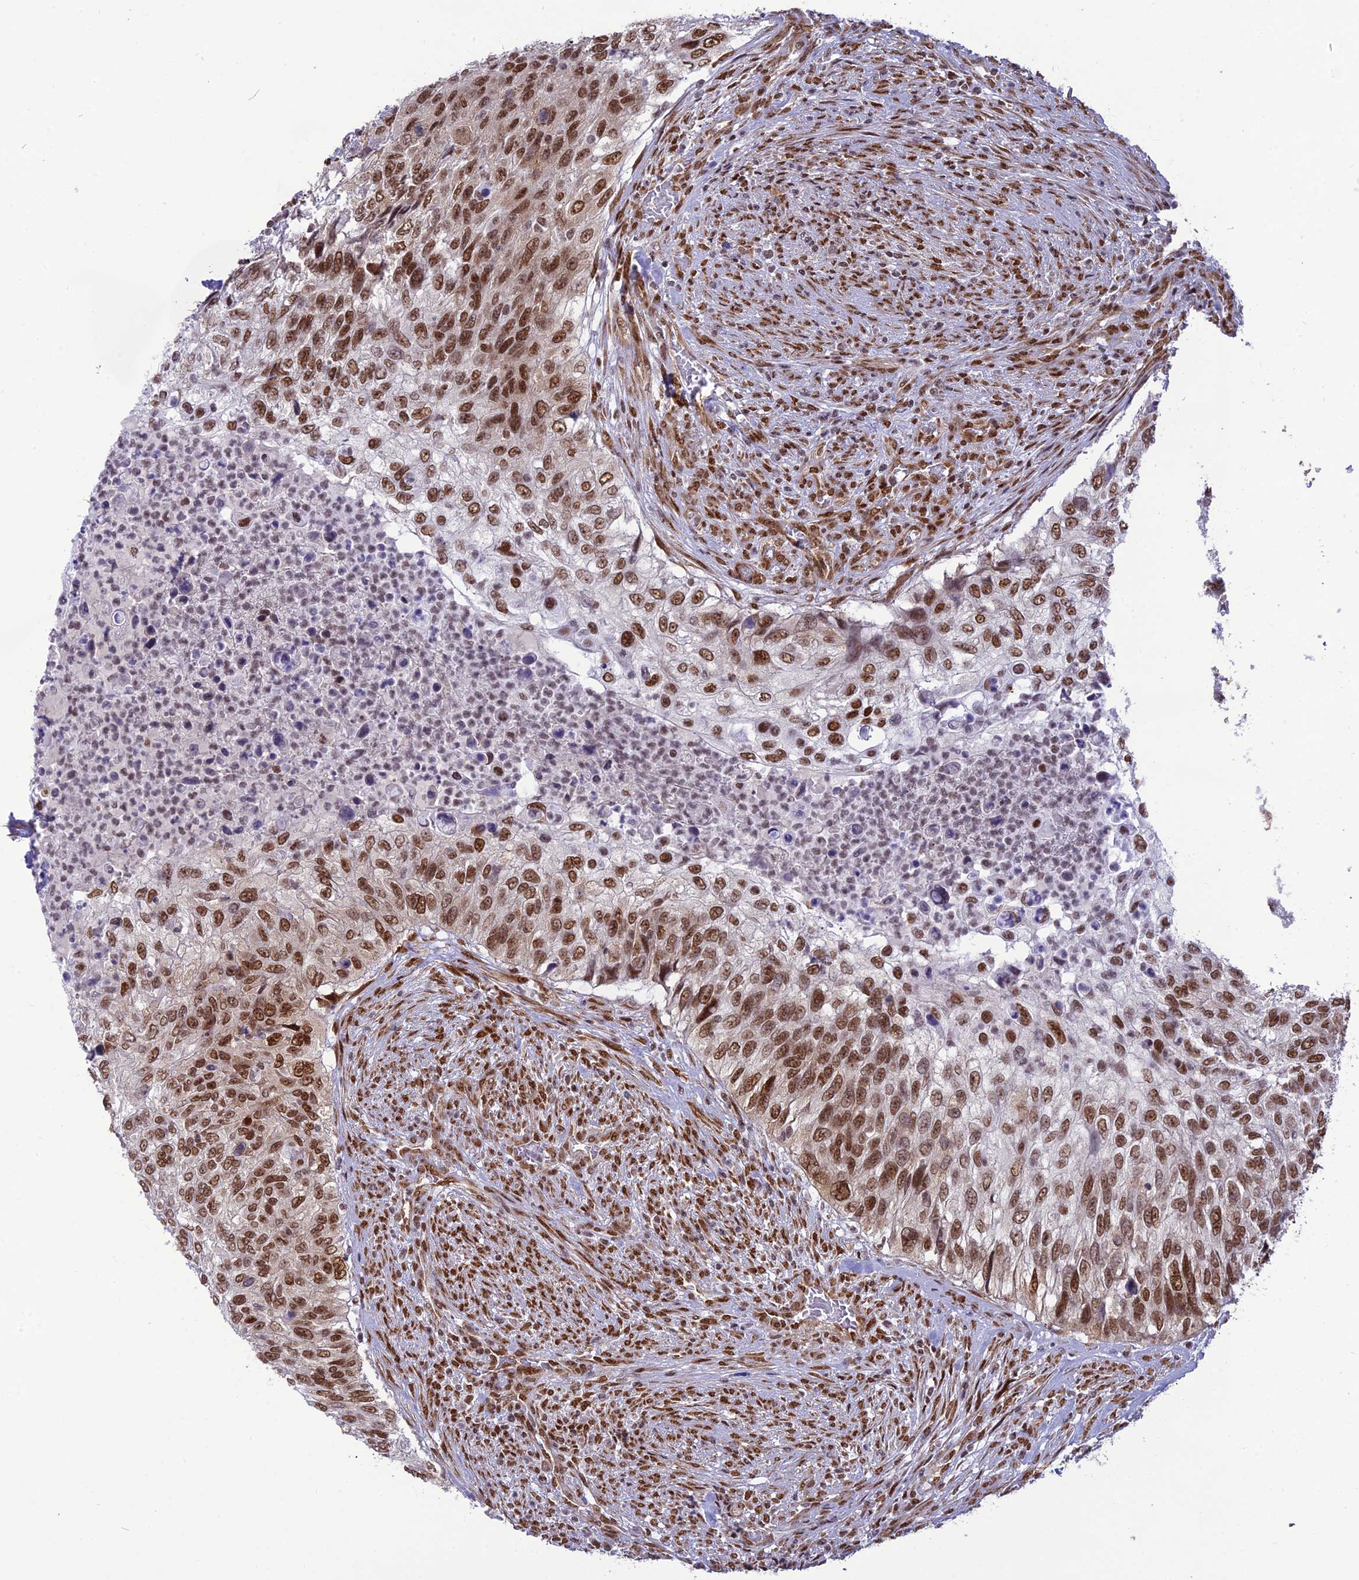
{"staining": {"intensity": "moderate", "quantity": ">75%", "location": "nuclear"}, "tissue": "urothelial cancer", "cell_type": "Tumor cells", "image_type": "cancer", "snomed": [{"axis": "morphology", "description": "Urothelial carcinoma, High grade"}, {"axis": "topography", "description": "Urinary bladder"}], "caption": "Urothelial cancer stained with a protein marker exhibits moderate staining in tumor cells.", "gene": "DDX1", "patient": {"sex": "female", "age": 60}}